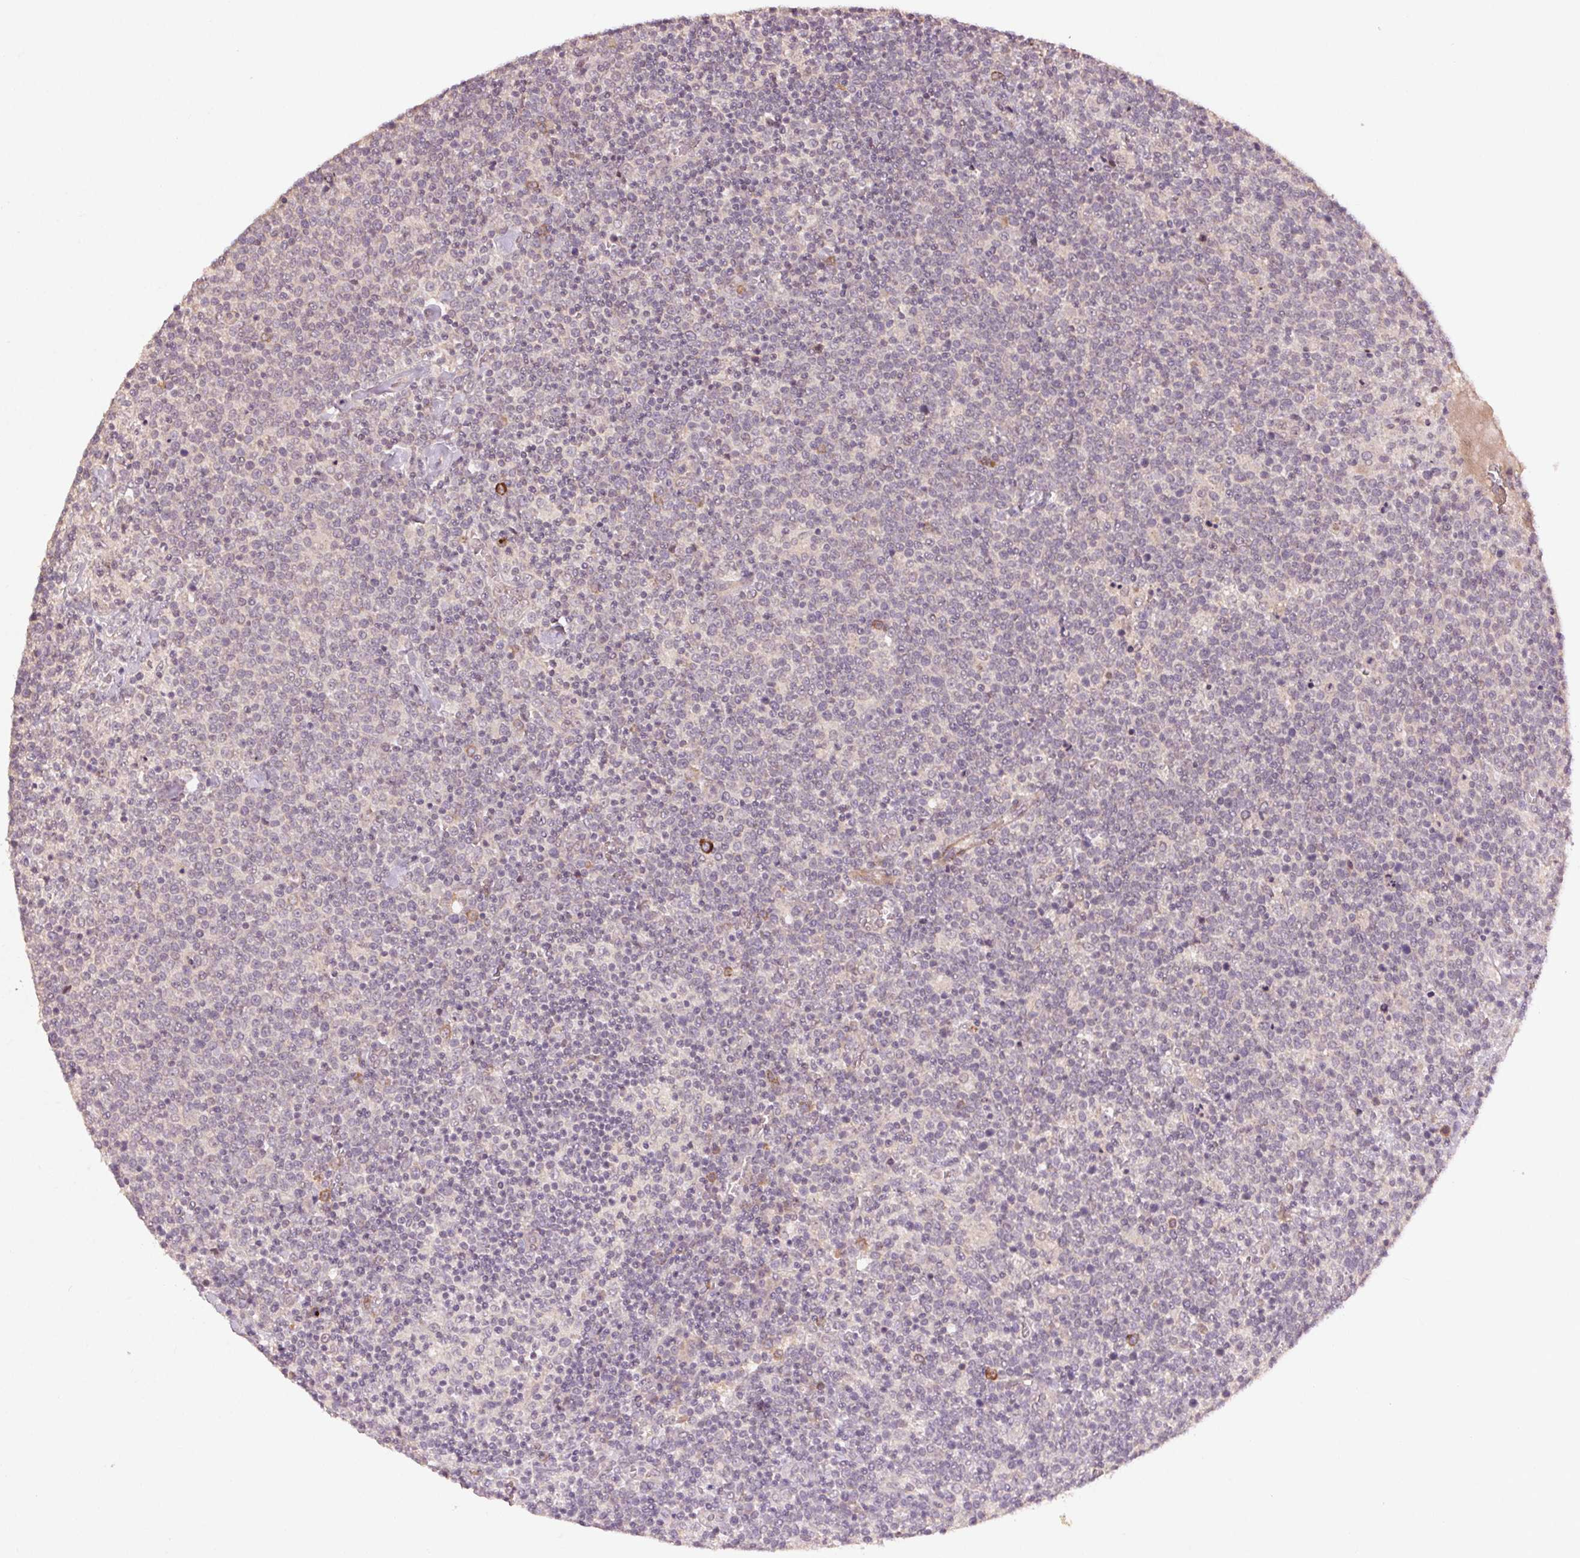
{"staining": {"intensity": "negative", "quantity": "none", "location": "none"}, "tissue": "lymphoma", "cell_type": "Tumor cells", "image_type": "cancer", "snomed": [{"axis": "morphology", "description": "Malignant lymphoma, non-Hodgkin's type, High grade"}, {"axis": "topography", "description": "Lymph node"}], "caption": "Immunohistochemistry (IHC) of human malignant lymphoma, non-Hodgkin's type (high-grade) shows no staining in tumor cells.", "gene": "SMLR1", "patient": {"sex": "male", "age": 61}}